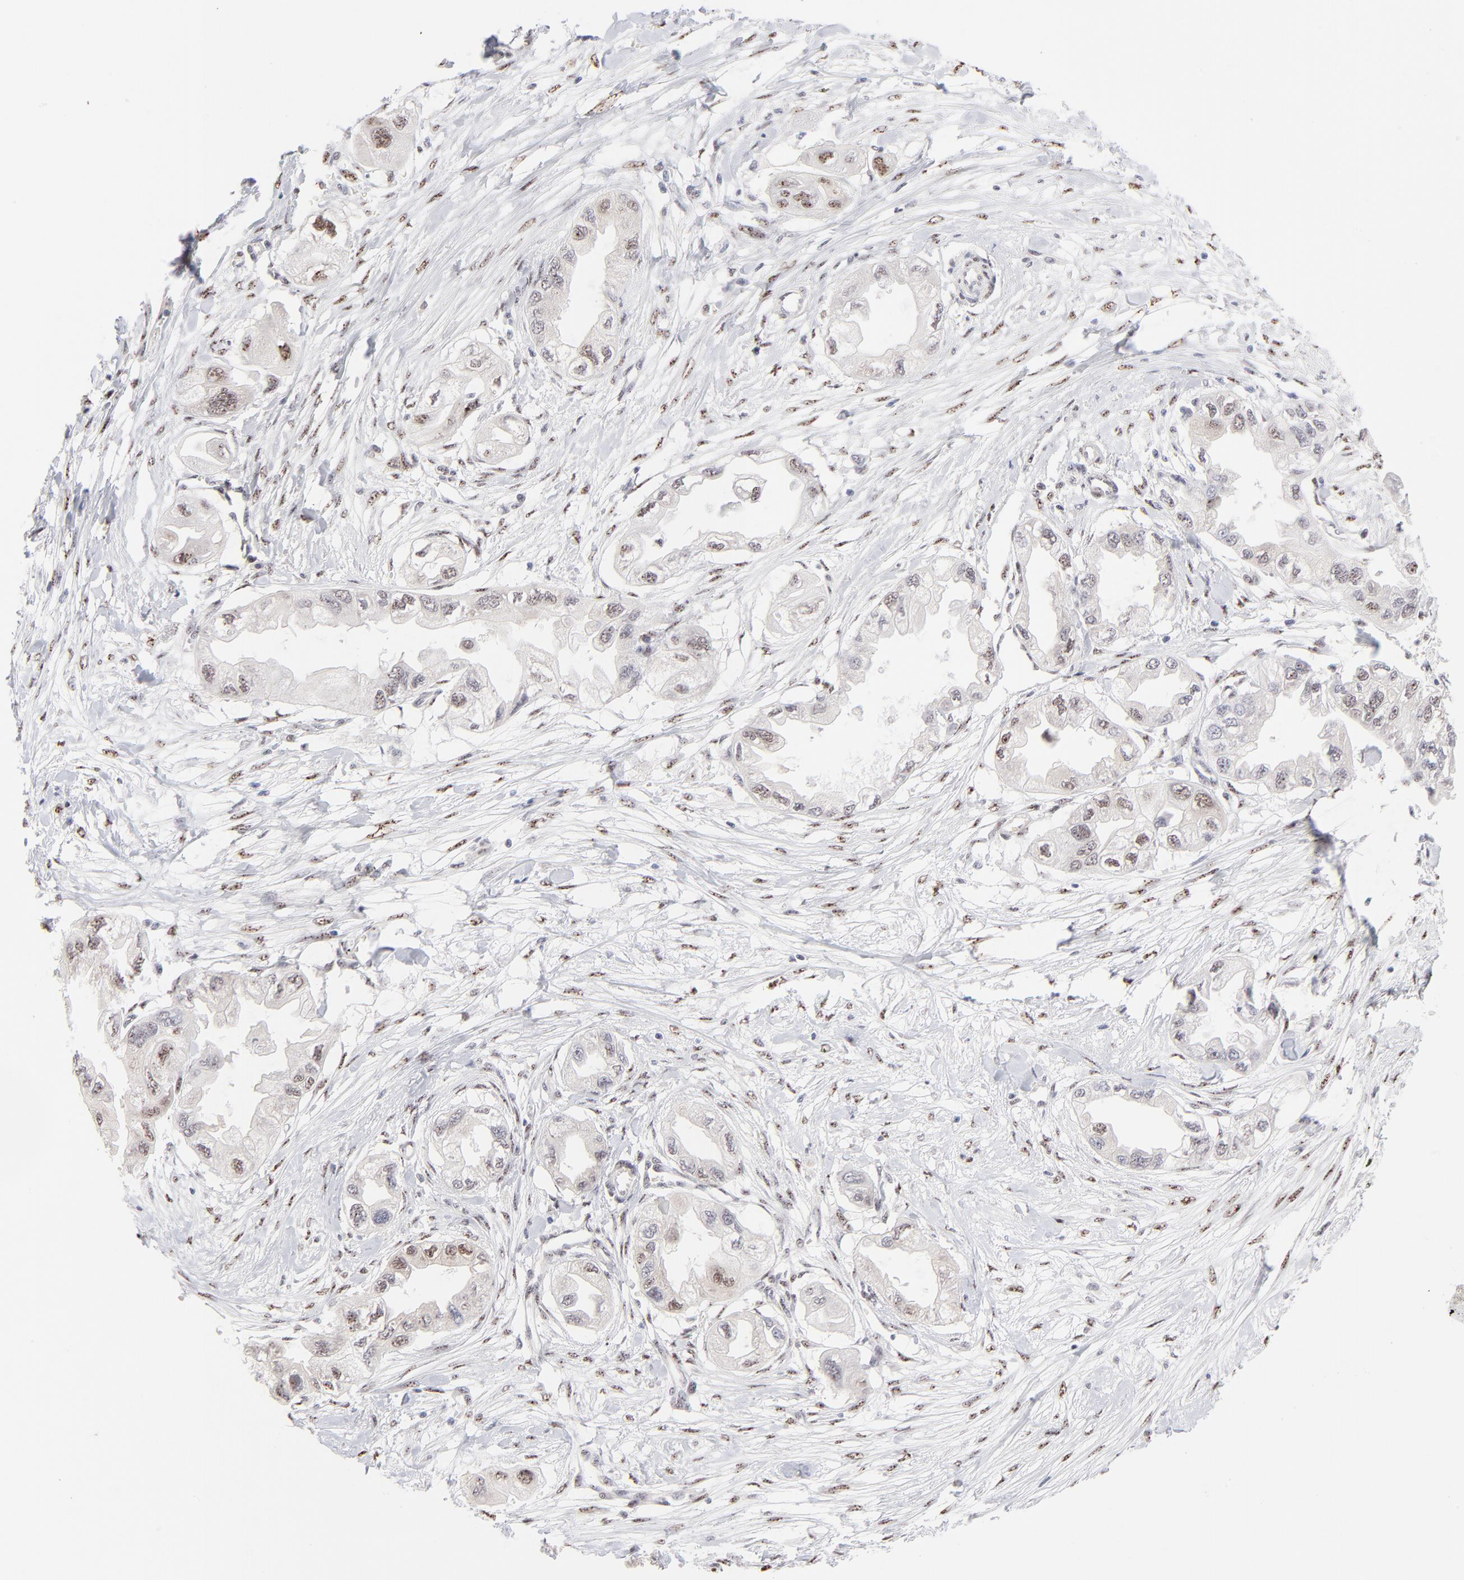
{"staining": {"intensity": "negative", "quantity": "none", "location": "none"}, "tissue": "endometrial cancer", "cell_type": "Tumor cells", "image_type": "cancer", "snomed": [{"axis": "morphology", "description": "Adenocarcinoma, NOS"}, {"axis": "topography", "description": "Endometrium"}], "caption": "High magnification brightfield microscopy of endometrial cancer (adenocarcinoma) stained with DAB (3,3'-diaminobenzidine) (brown) and counterstained with hematoxylin (blue): tumor cells show no significant staining. (Immunohistochemistry (ihc), brightfield microscopy, high magnification).", "gene": "STAT3", "patient": {"sex": "female", "age": 67}}